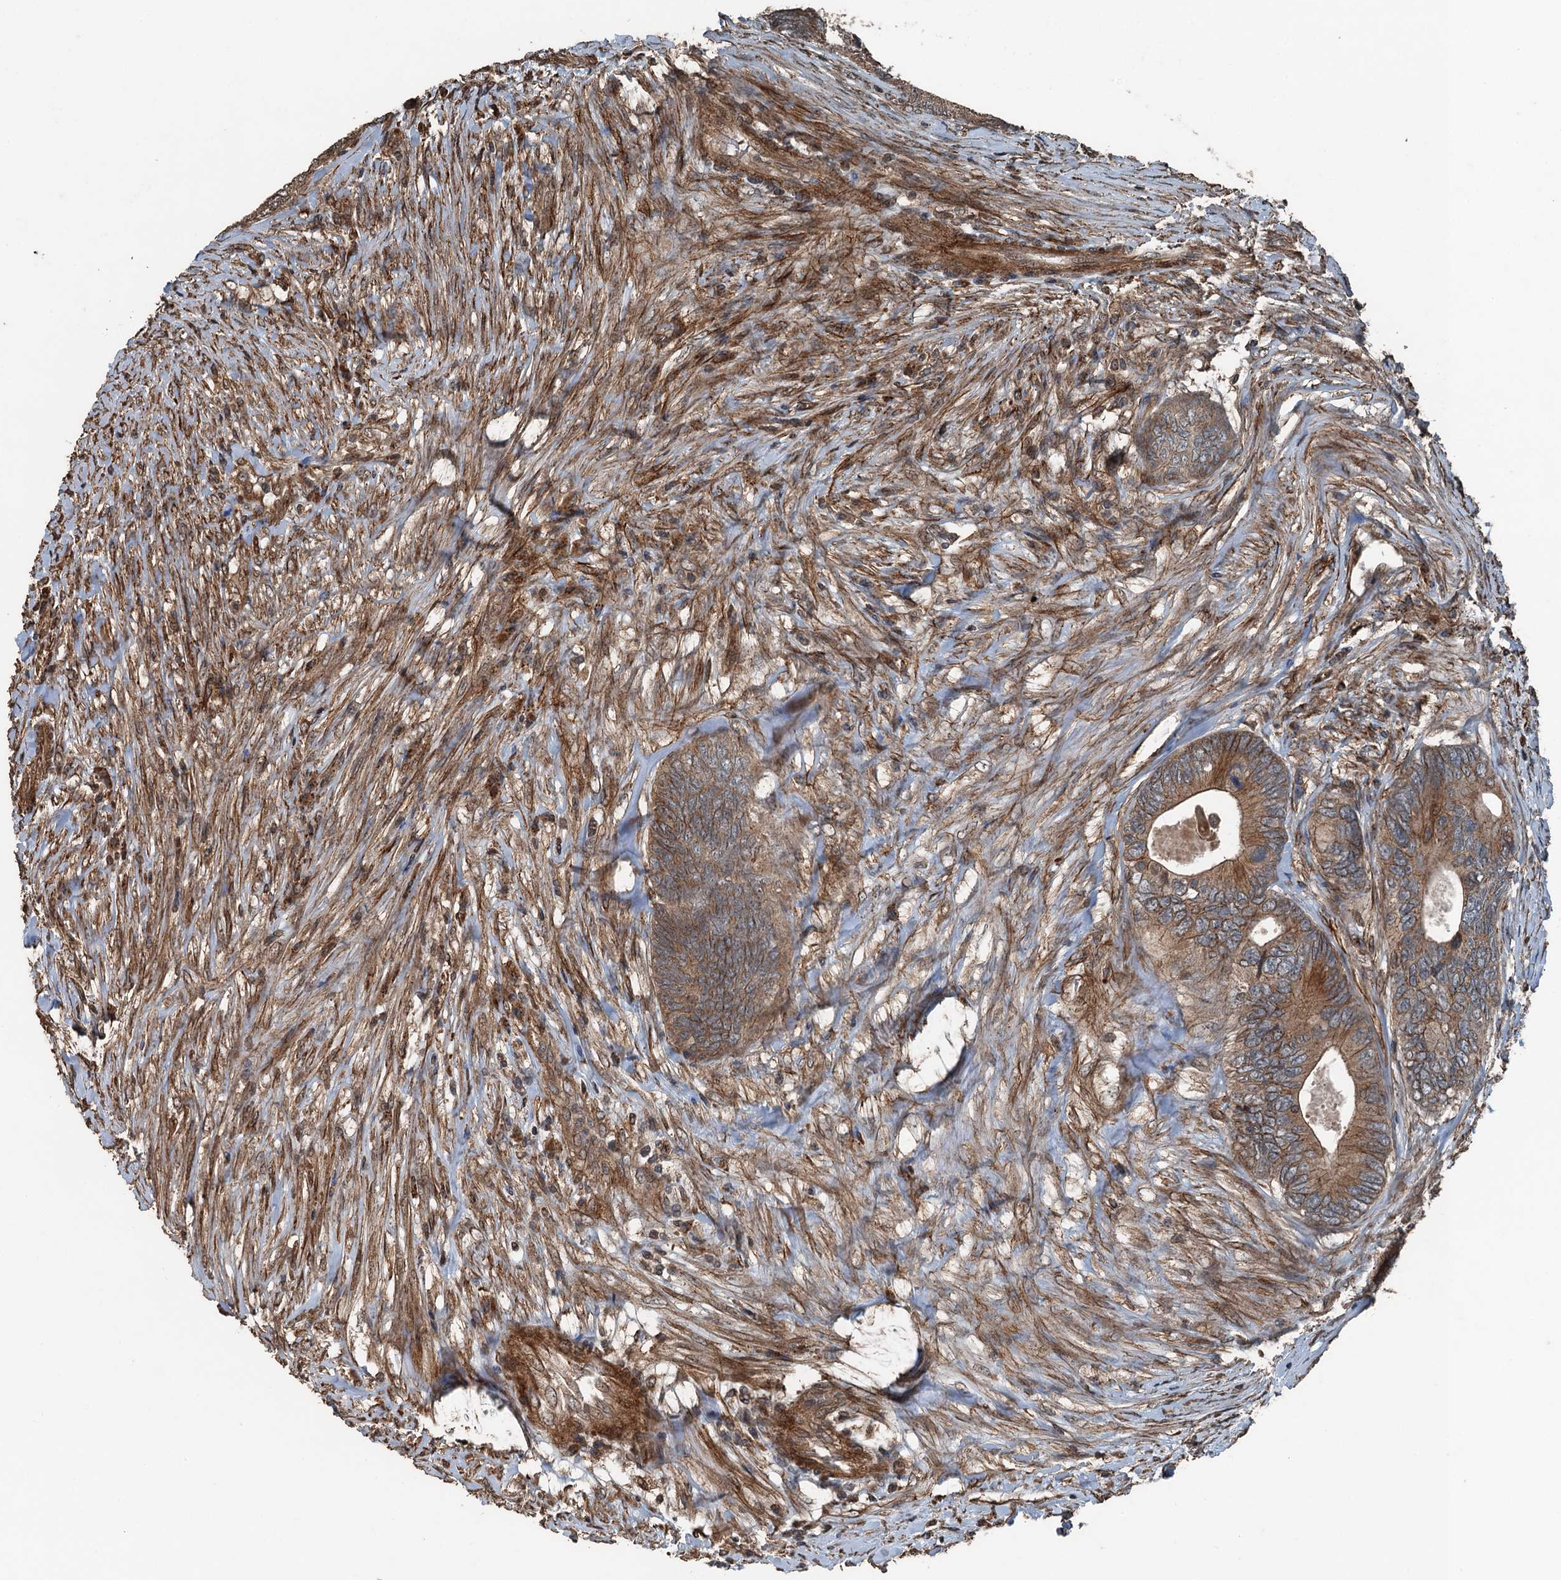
{"staining": {"intensity": "weak", "quantity": ">75%", "location": "cytoplasmic/membranous"}, "tissue": "colorectal cancer", "cell_type": "Tumor cells", "image_type": "cancer", "snomed": [{"axis": "morphology", "description": "Adenocarcinoma, NOS"}, {"axis": "topography", "description": "Colon"}], "caption": "Adenocarcinoma (colorectal) was stained to show a protein in brown. There is low levels of weak cytoplasmic/membranous expression in about >75% of tumor cells. Nuclei are stained in blue.", "gene": "TCTN1", "patient": {"sex": "female", "age": 67}}